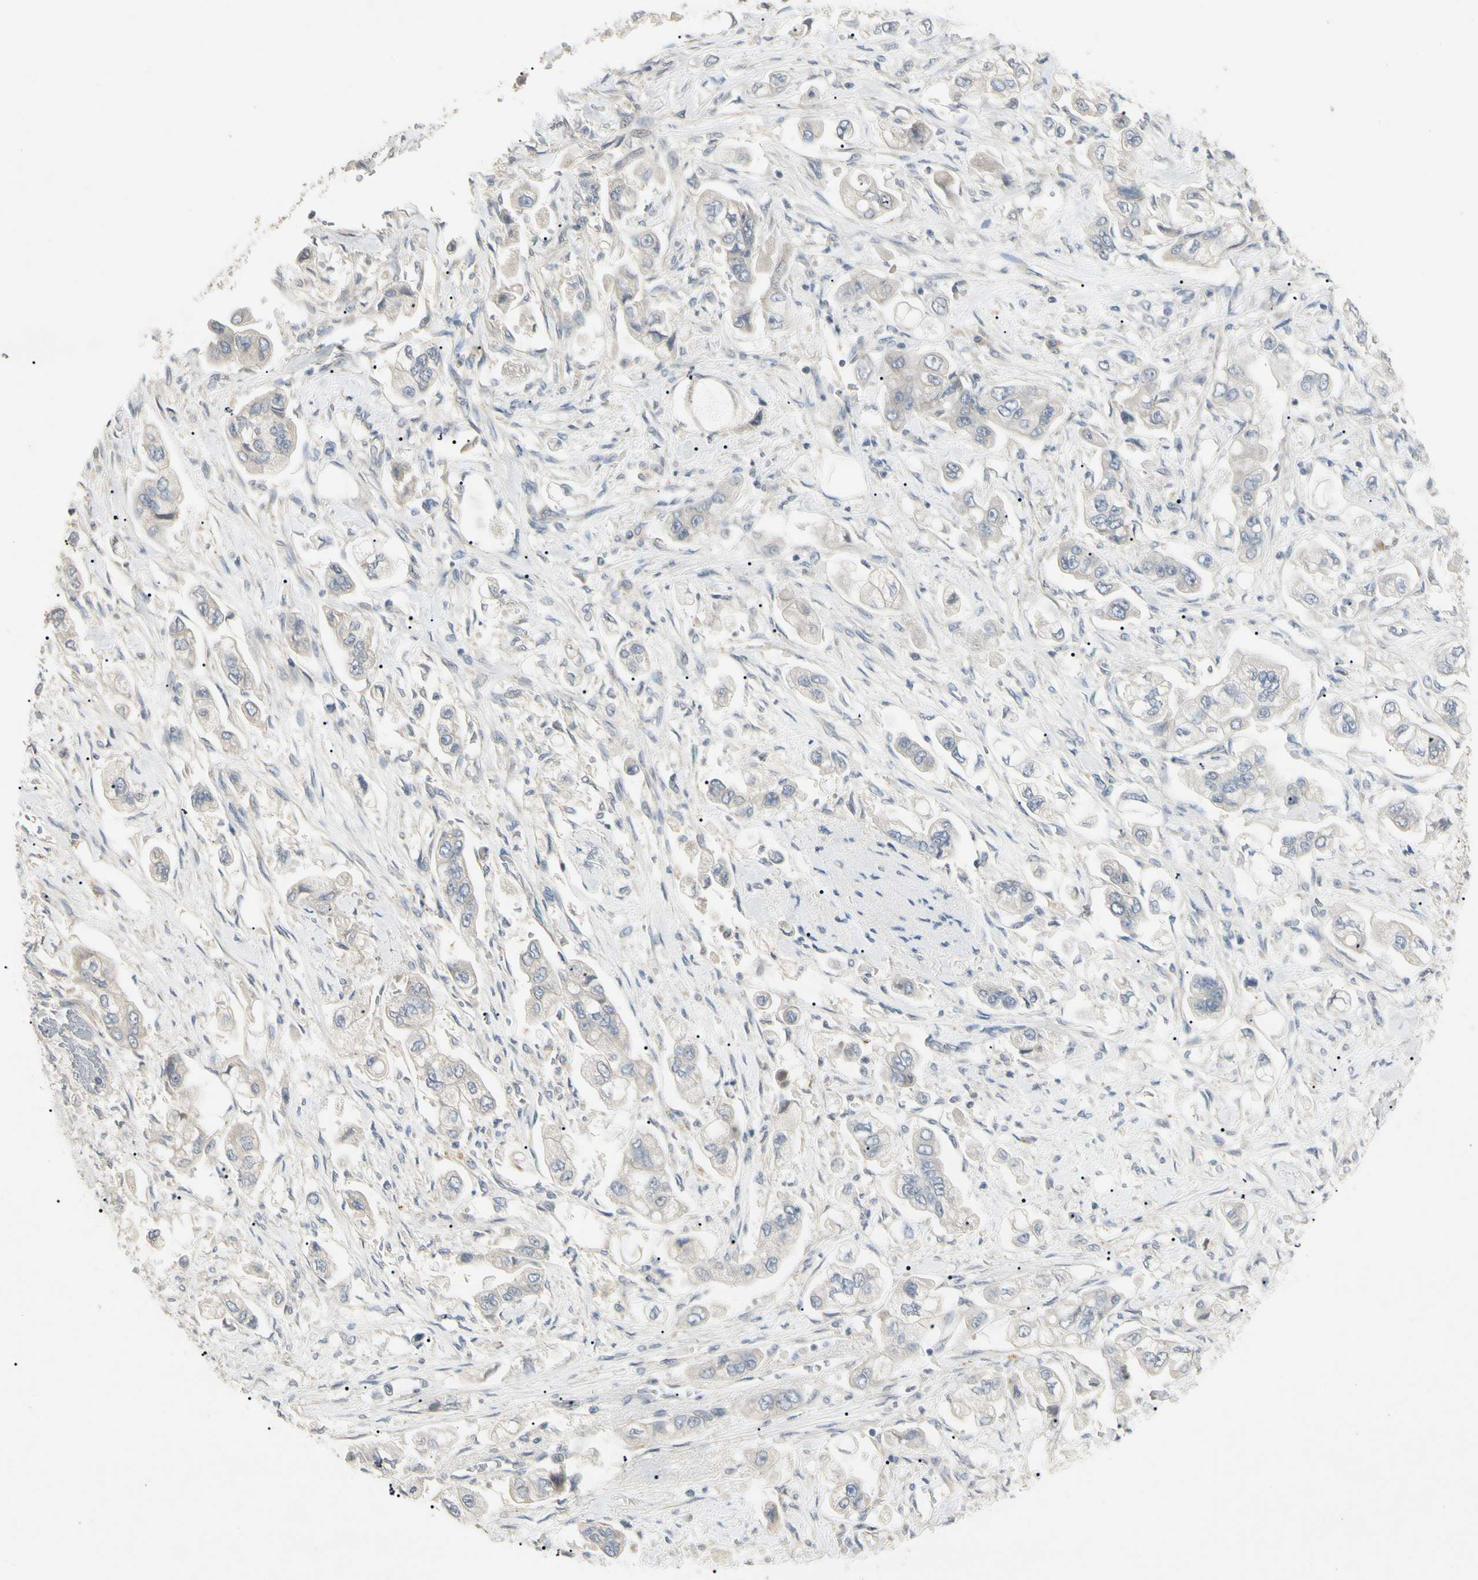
{"staining": {"intensity": "negative", "quantity": "none", "location": "none"}, "tissue": "stomach cancer", "cell_type": "Tumor cells", "image_type": "cancer", "snomed": [{"axis": "morphology", "description": "Adenocarcinoma, NOS"}, {"axis": "topography", "description": "Stomach"}], "caption": "An IHC histopathology image of stomach cancer (adenocarcinoma) is shown. There is no staining in tumor cells of stomach cancer (adenocarcinoma).", "gene": "PRSS21", "patient": {"sex": "male", "age": 62}}